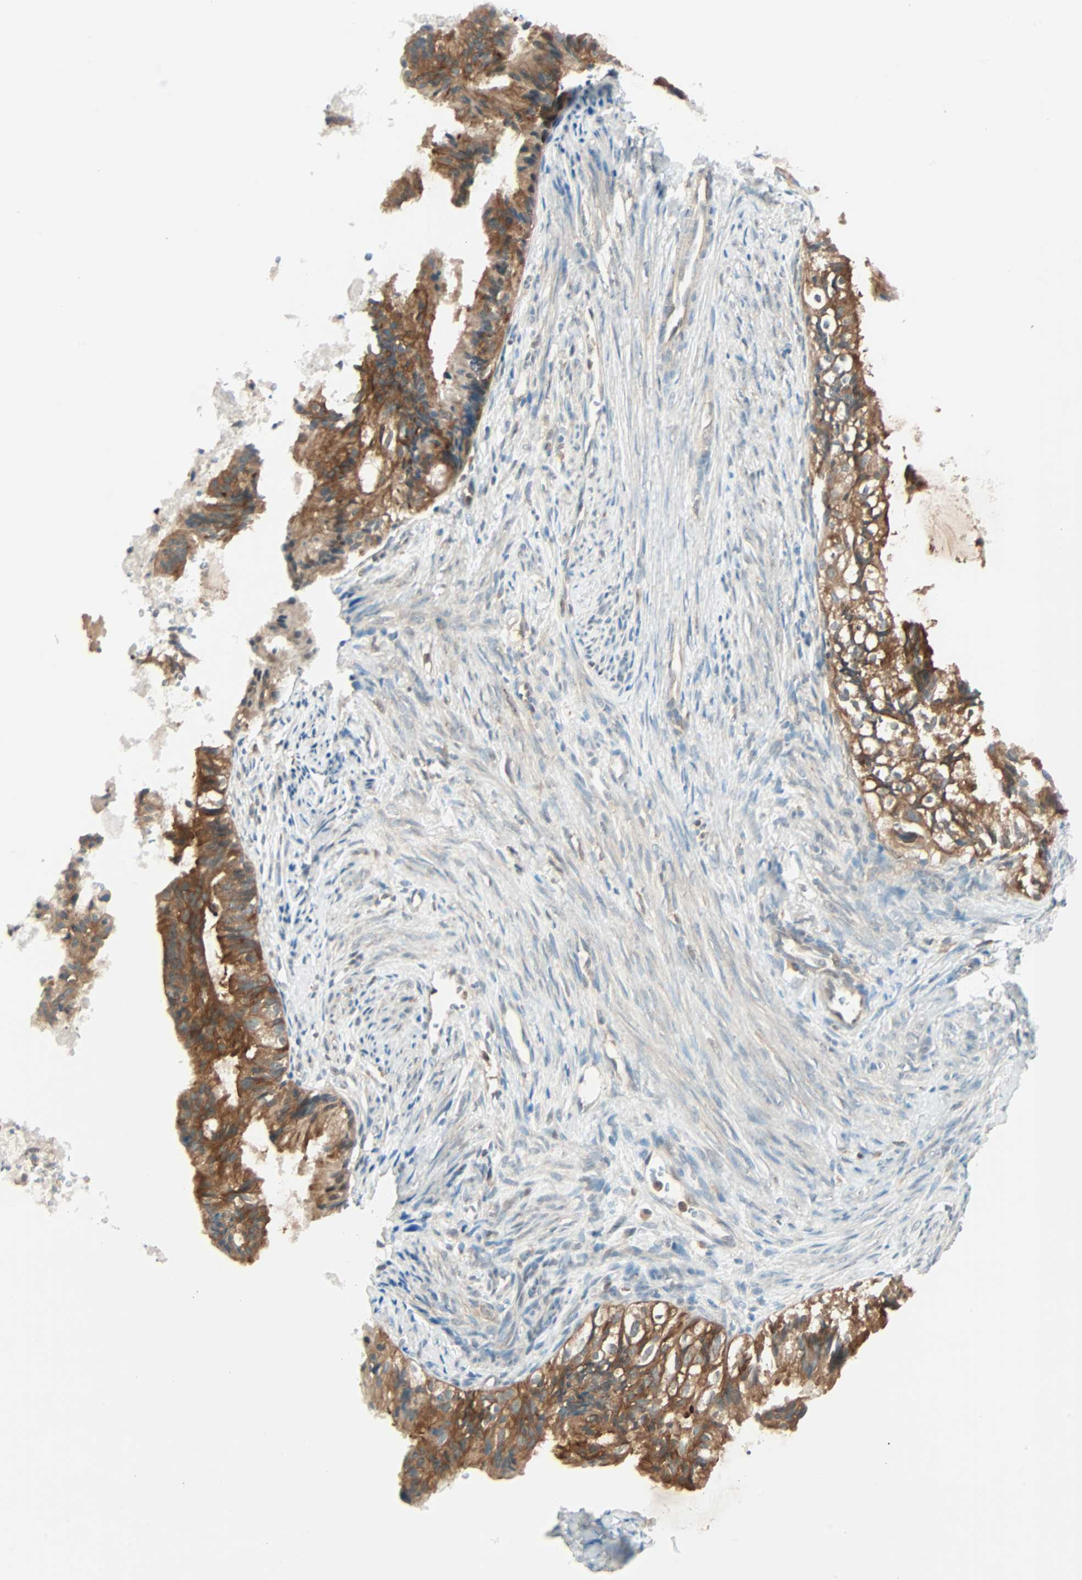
{"staining": {"intensity": "moderate", "quantity": ">75%", "location": "cytoplasmic/membranous"}, "tissue": "cervical cancer", "cell_type": "Tumor cells", "image_type": "cancer", "snomed": [{"axis": "morphology", "description": "Normal tissue, NOS"}, {"axis": "morphology", "description": "Adenocarcinoma, NOS"}, {"axis": "topography", "description": "Cervix"}, {"axis": "topography", "description": "Endometrium"}], "caption": "IHC (DAB (3,3'-diaminobenzidine)) staining of cervical cancer exhibits moderate cytoplasmic/membranous protein staining in approximately >75% of tumor cells.", "gene": "SMIM8", "patient": {"sex": "female", "age": 86}}